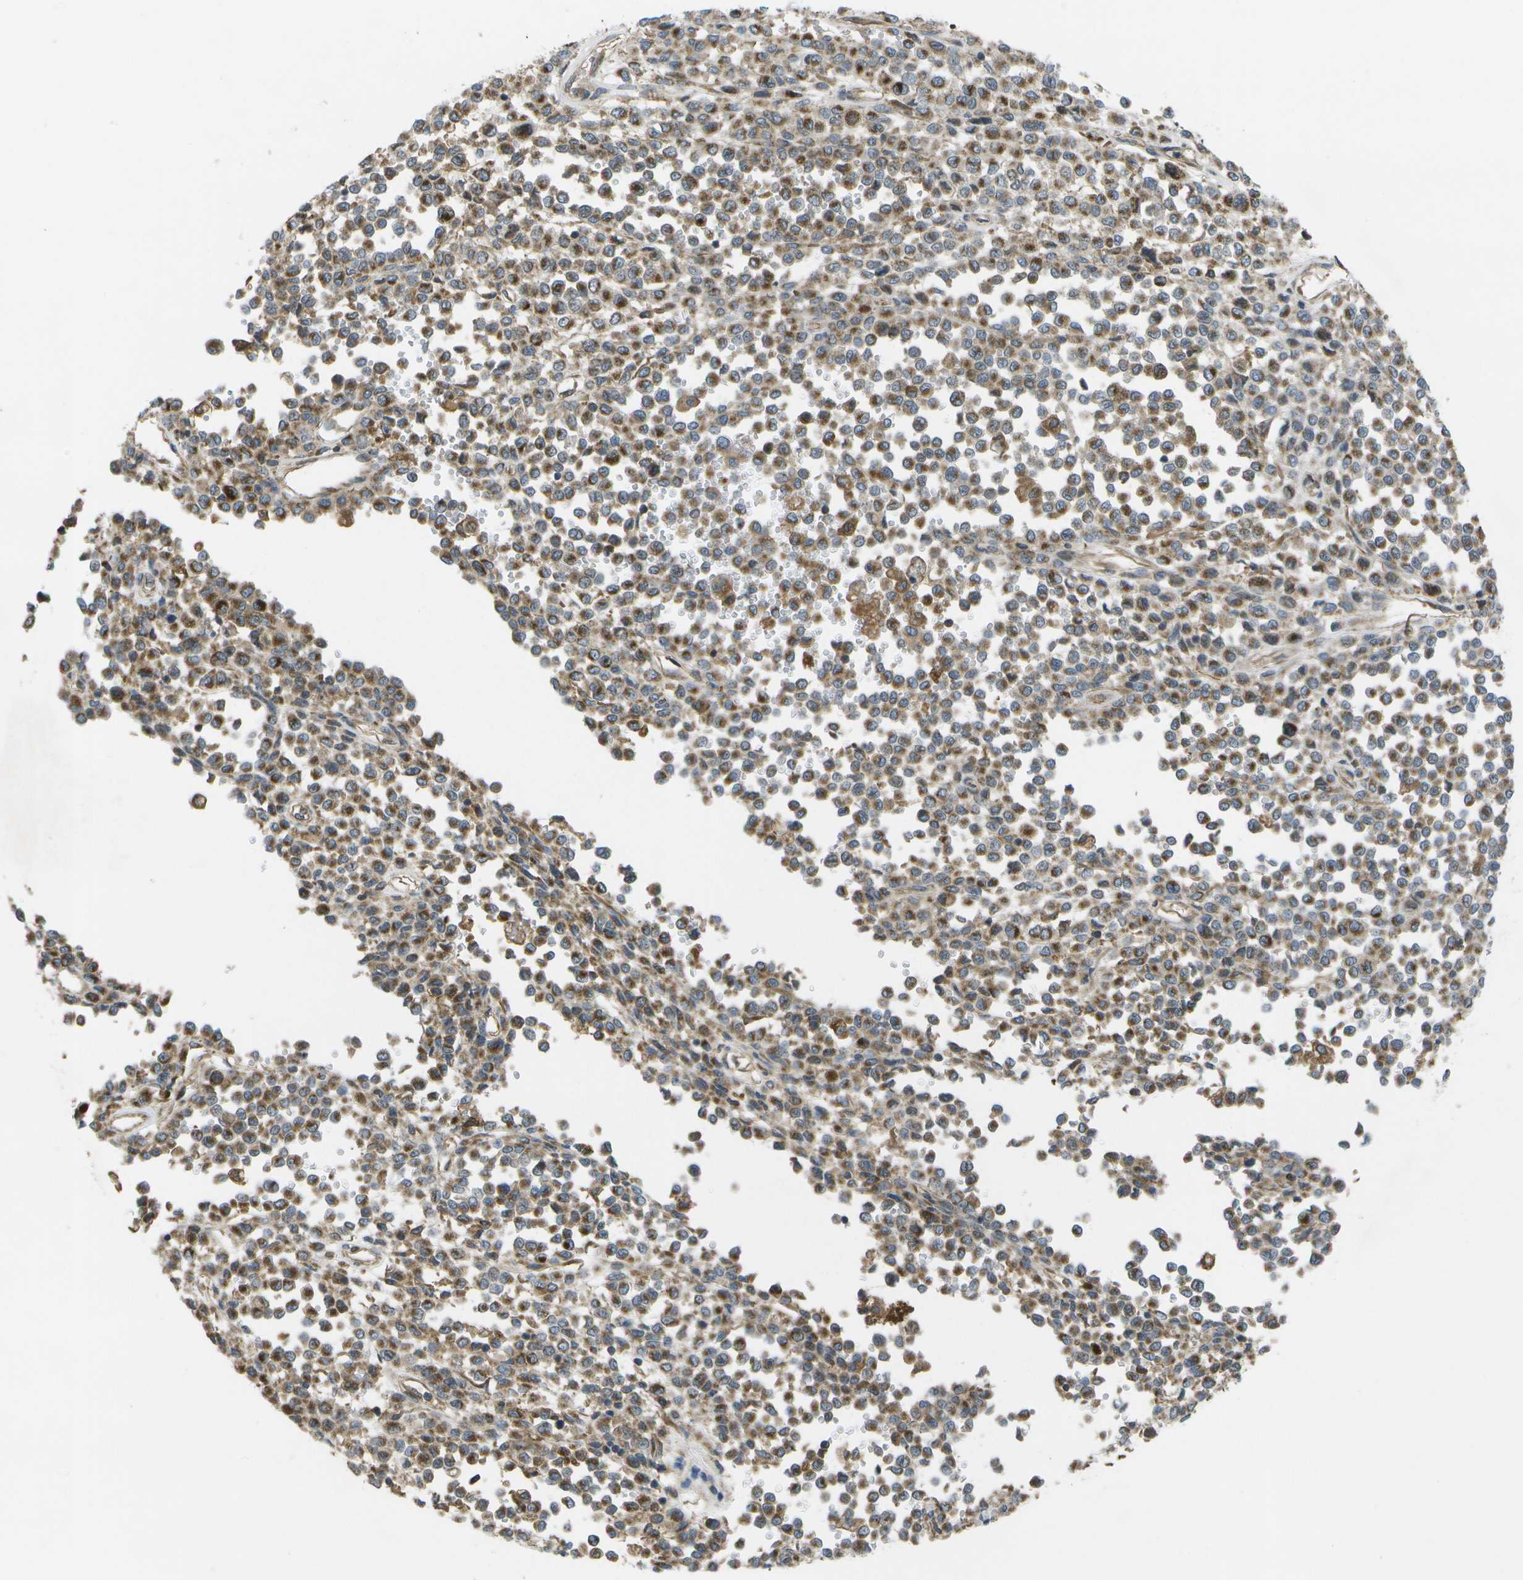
{"staining": {"intensity": "moderate", "quantity": ">75%", "location": "cytoplasmic/membranous"}, "tissue": "melanoma", "cell_type": "Tumor cells", "image_type": "cancer", "snomed": [{"axis": "morphology", "description": "Malignant melanoma, Metastatic site"}, {"axis": "topography", "description": "Pancreas"}], "caption": "Human melanoma stained with a brown dye demonstrates moderate cytoplasmic/membranous positive expression in approximately >75% of tumor cells.", "gene": "DPM3", "patient": {"sex": "female", "age": 30}}